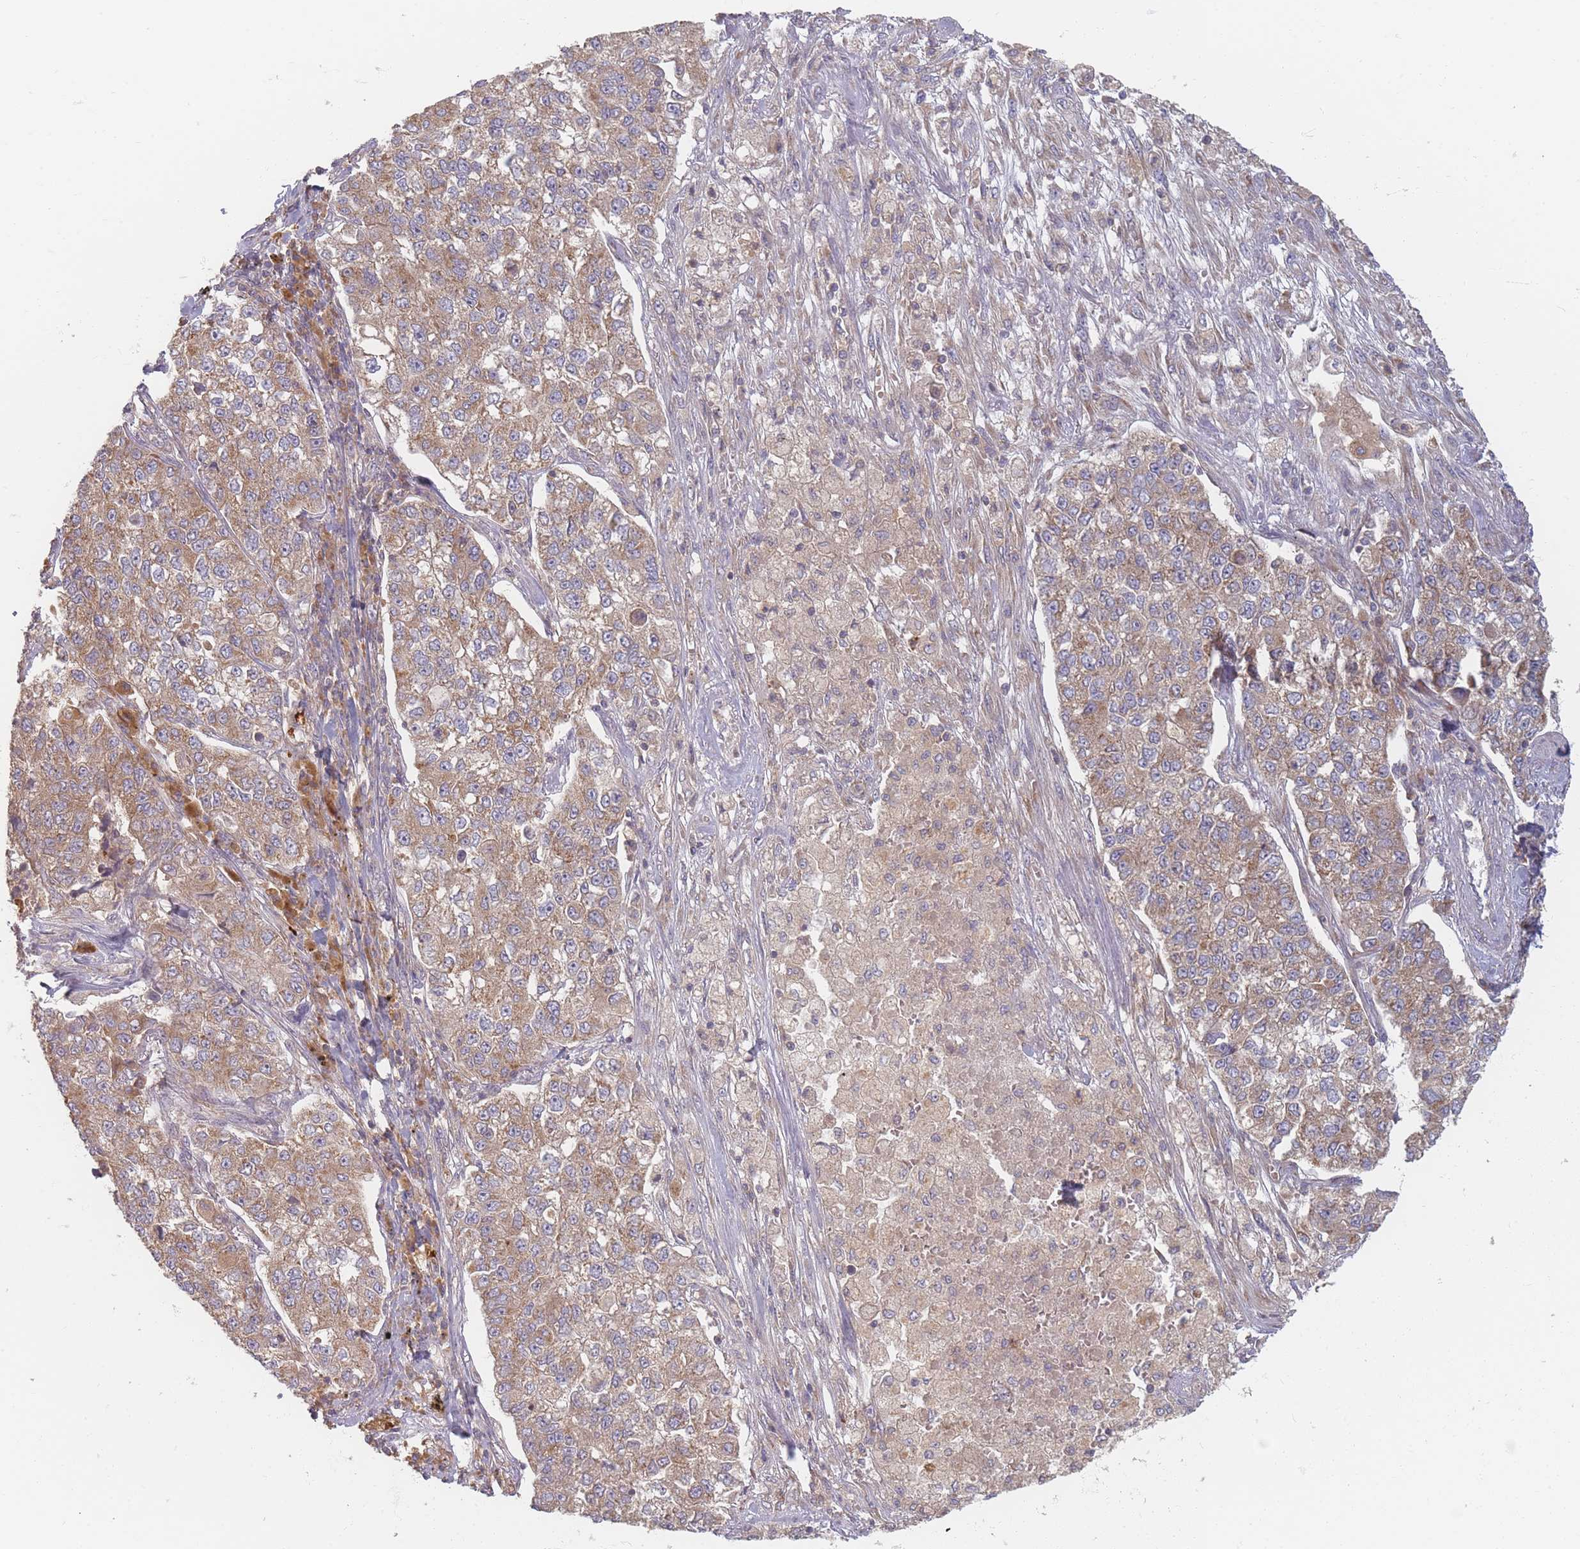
{"staining": {"intensity": "moderate", "quantity": ">75%", "location": "cytoplasmic/membranous"}, "tissue": "lung cancer", "cell_type": "Tumor cells", "image_type": "cancer", "snomed": [{"axis": "morphology", "description": "Adenocarcinoma, NOS"}, {"axis": "topography", "description": "Lung"}], "caption": "Lung cancer (adenocarcinoma) stained with immunohistochemistry (IHC) demonstrates moderate cytoplasmic/membranous staining in approximately >75% of tumor cells.", "gene": "SLC35F3", "patient": {"sex": "male", "age": 49}}